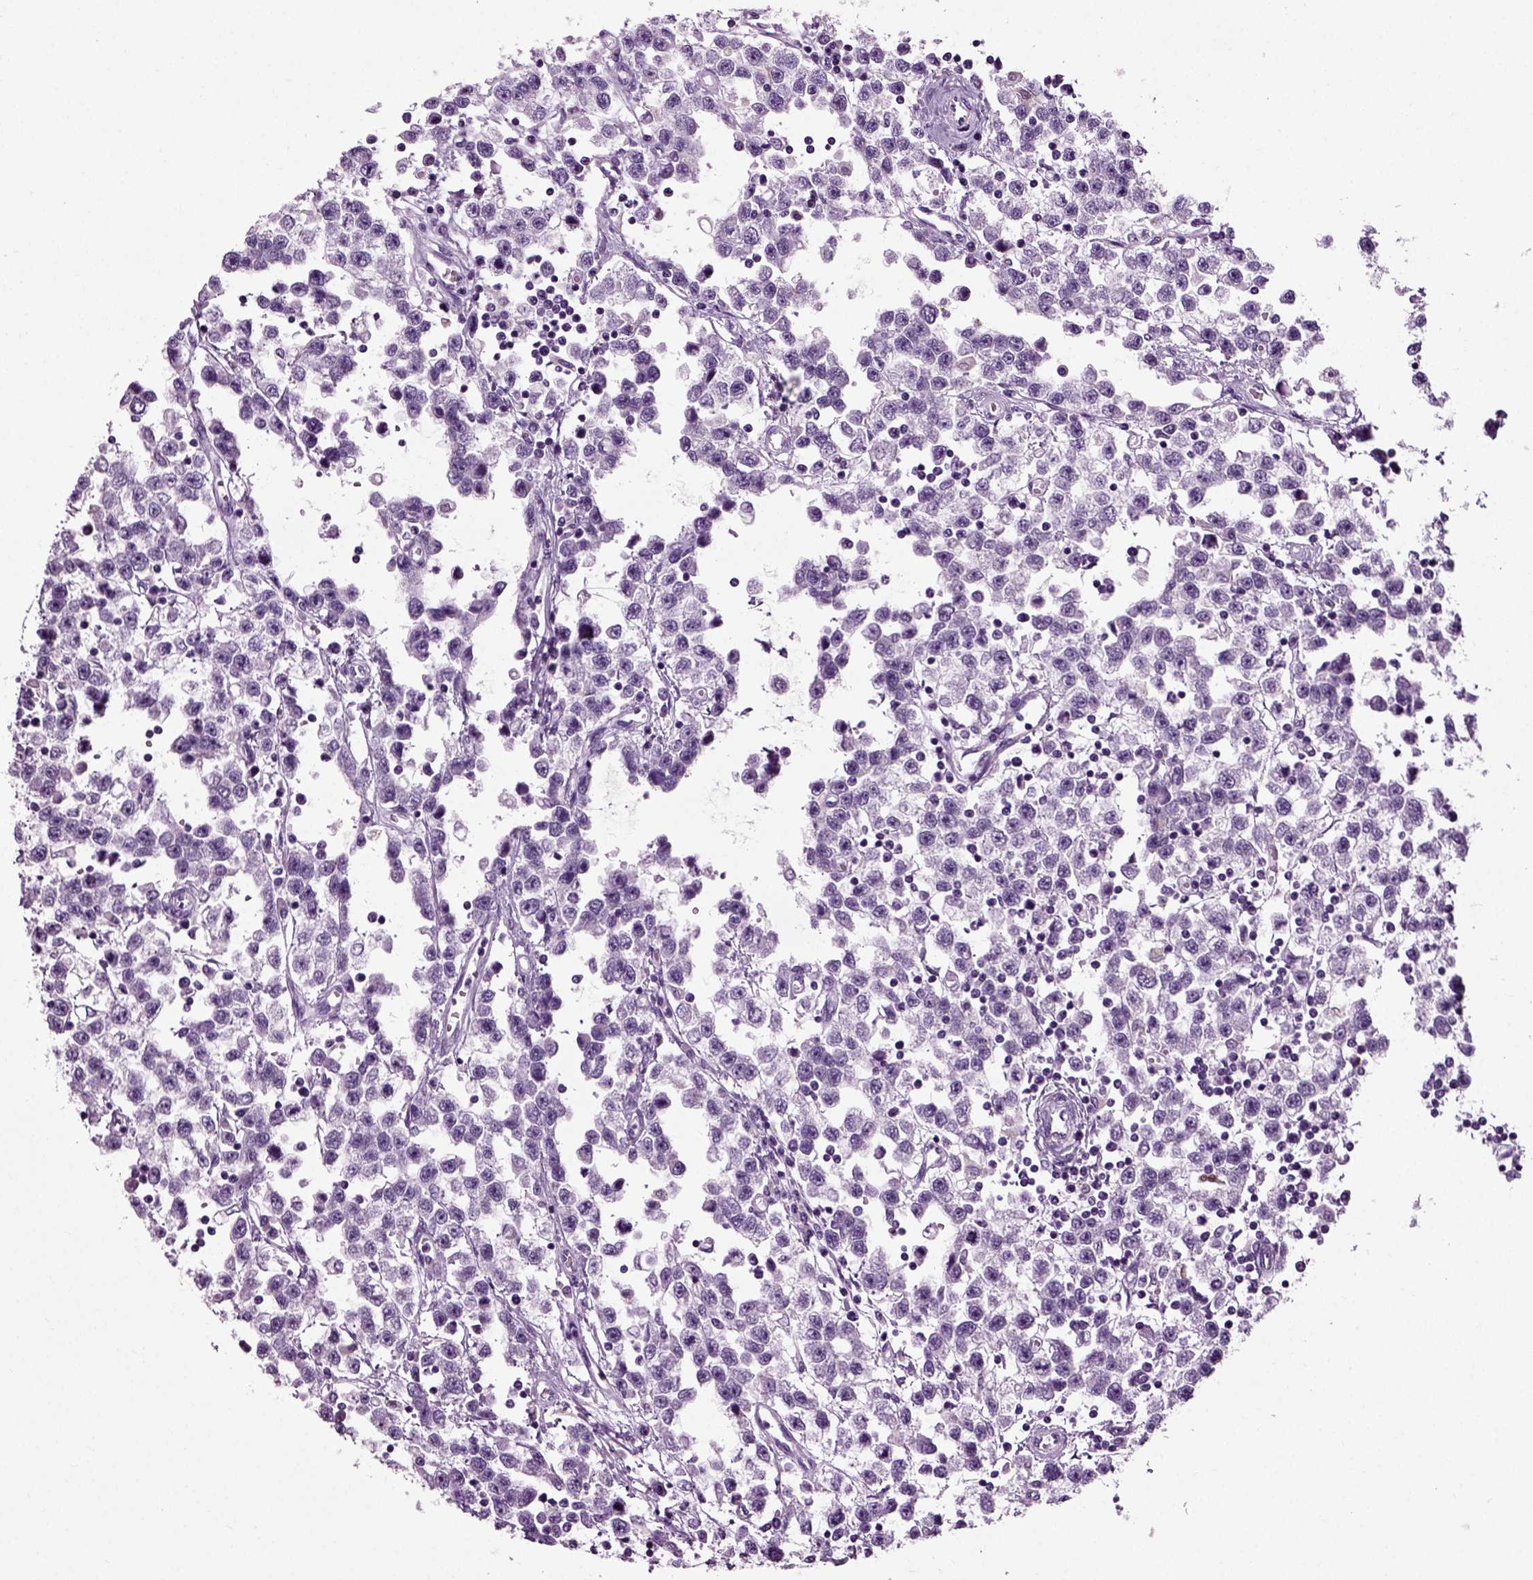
{"staining": {"intensity": "negative", "quantity": "none", "location": "none"}, "tissue": "testis cancer", "cell_type": "Tumor cells", "image_type": "cancer", "snomed": [{"axis": "morphology", "description": "Seminoma, NOS"}, {"axis": "topography", "description": "Testis"}], "caption": "A photomicrograph of human testis cancer (seminoma) is negative for staining in tumor cells. (DAB IHC visualized using brightfield microscopy, high magnification).", "gene": "DNAH10", "patient": {"sex": "male", "age": 34}}